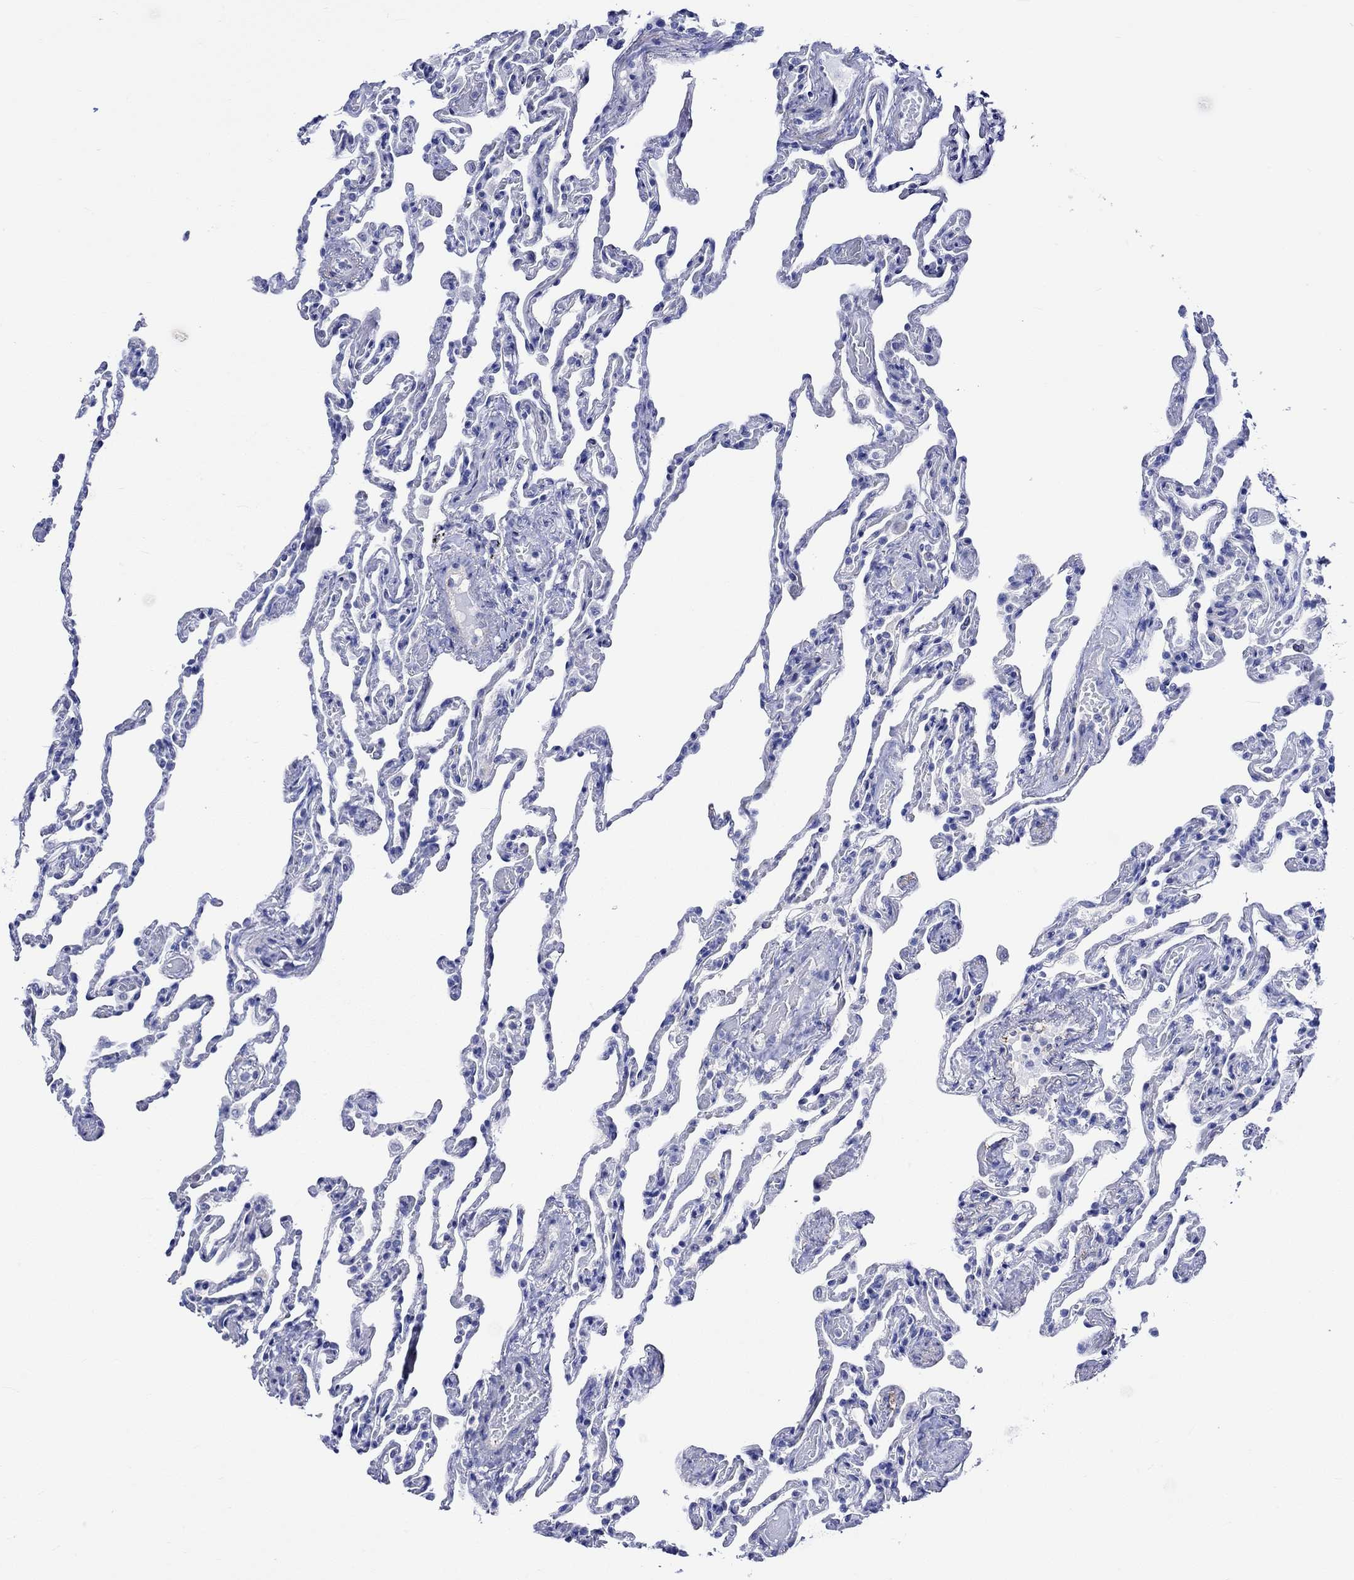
{"staining": {"intensity": "negative", "quantity": "none", "location": "none"}, "tissue": "lung", "cell_type": "Alveolar cells", "image_type": "normal", "snomed": [{"axis": "morphology", "description": "Normal tissue, NOS"}, {"axis": "topography", "description": "Lung"}], "caption": "Immunohistochemistry histopathology image of unremarkable lung stained for a protein (brown), which shows no expression in alveolar cells.", "gene": "CRYAB", "patient": {"sex": "female", "age": 43}}